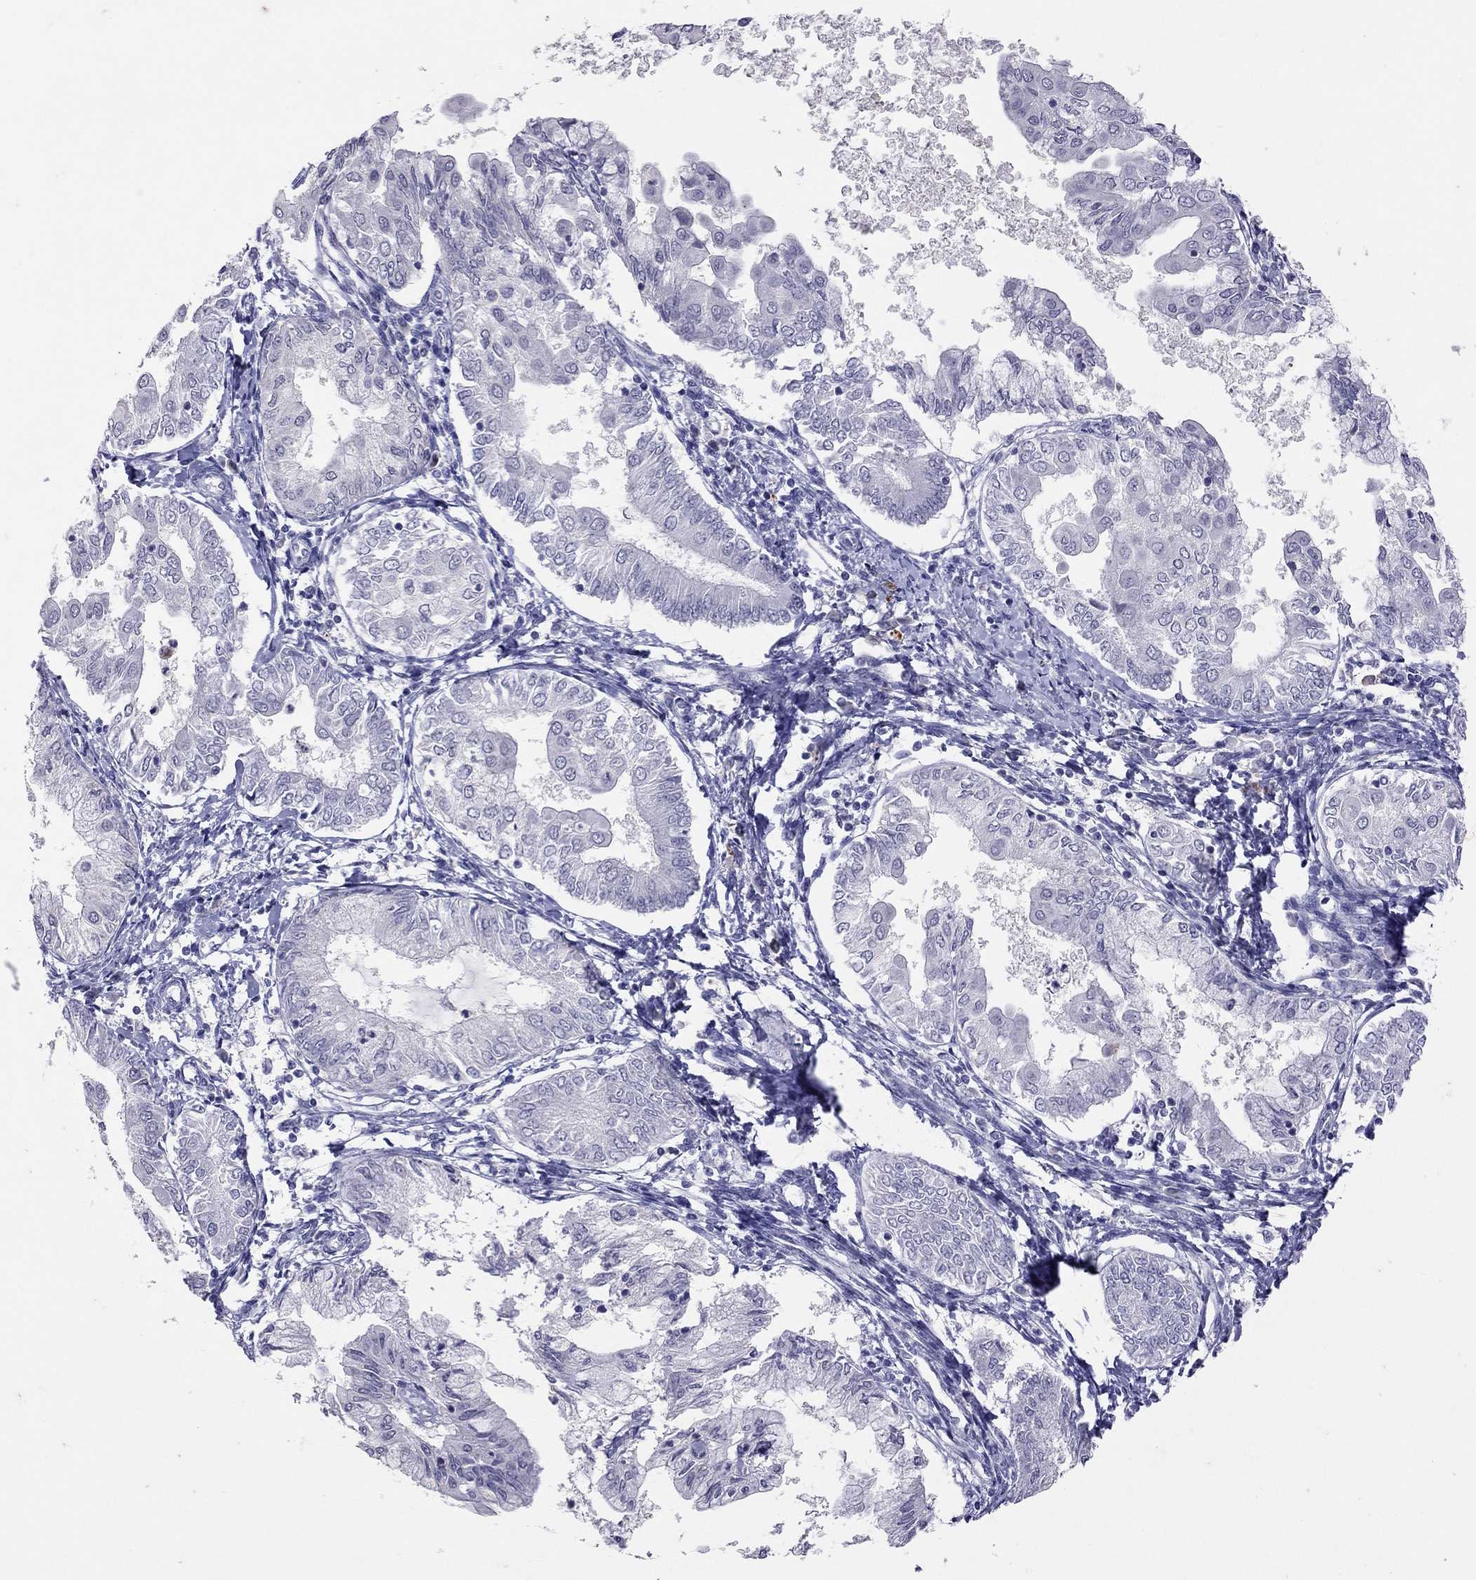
{"staining": {"intensity": "negative", "quantity": "none", "location": "none"}, "tissue": "endometrial cancer", "cell_type": "Tumor cells", "image_type": "cancer", "snomed": [{"axis": "morphology", "description": "Adenocarcinoma, NOS"}, {"axis": "topography", "description": "Endometrium"}], "caption": "Immunohistochemical staining of human endometrial adenocarcinoma demonstrates no significant expression in tumor cells. (Immunohistochemistry, brightfield microscopy, high magnification).", "gene": "SLAMF1", "patient": {"sex": "female", "age": 68}}